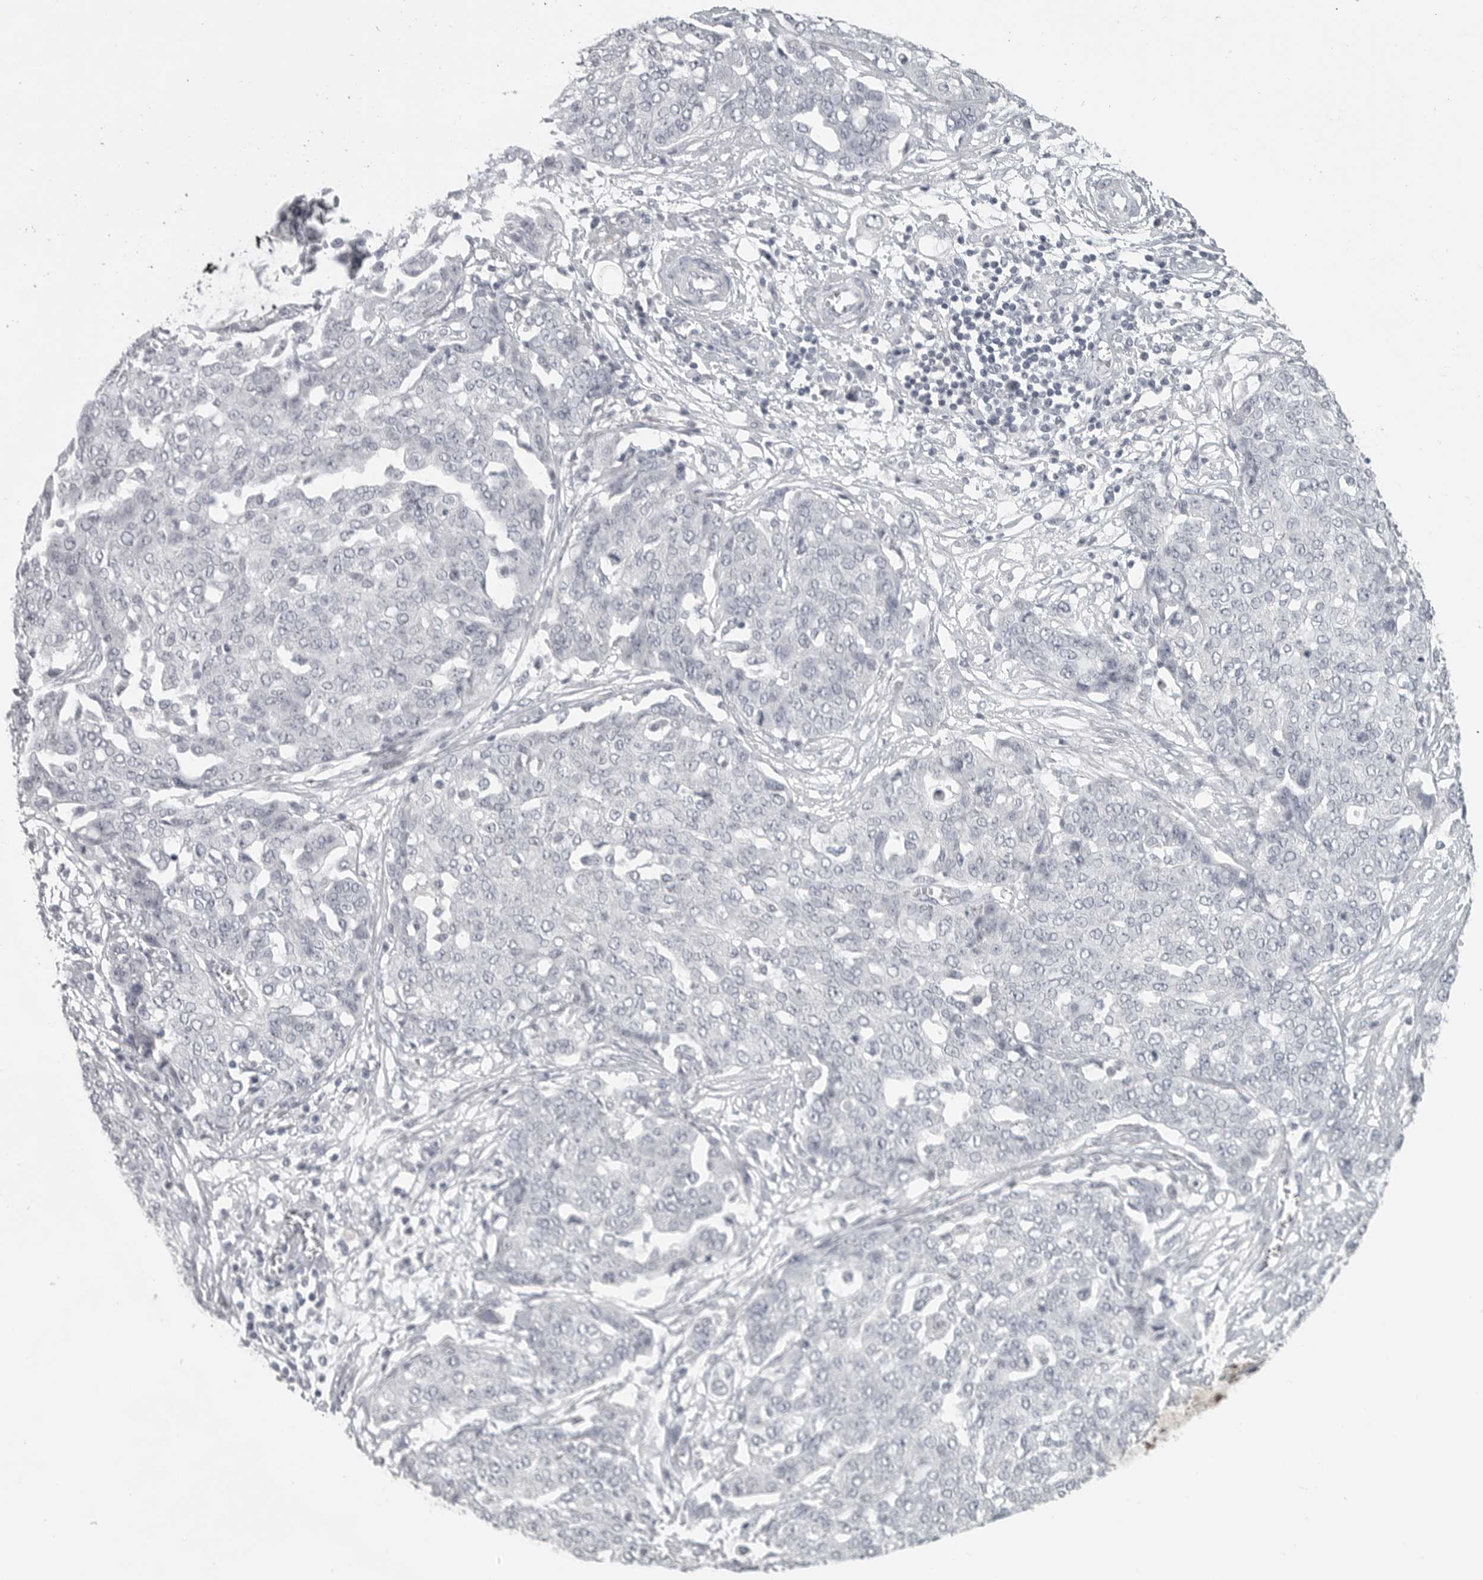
{"staining": {"intensity": "negative", "quantity": "none", "location": "none"}, "tissue": "ovarian cancer", "cell_type": "Tumor cells", "image_type": "cancer", "snomed": [{"axis": "morphology", "description": "Cystadenocarcinoma, serous, NOS"}, {"axis": "topography", "description": "Soft tissue"}, {"axis": "topography", "description": "Ovary"}], "caption": "Immunohistochemistry micrograph of neoplastic tissue: human serous cystadenocarcinoma (ovarian) stained with DAB (3,3'-diaminobenzidine) displays no significant protein expression in tumor cells.", "gene": "BPIFA1", "patient": {"sex": "female", "age": 57}}